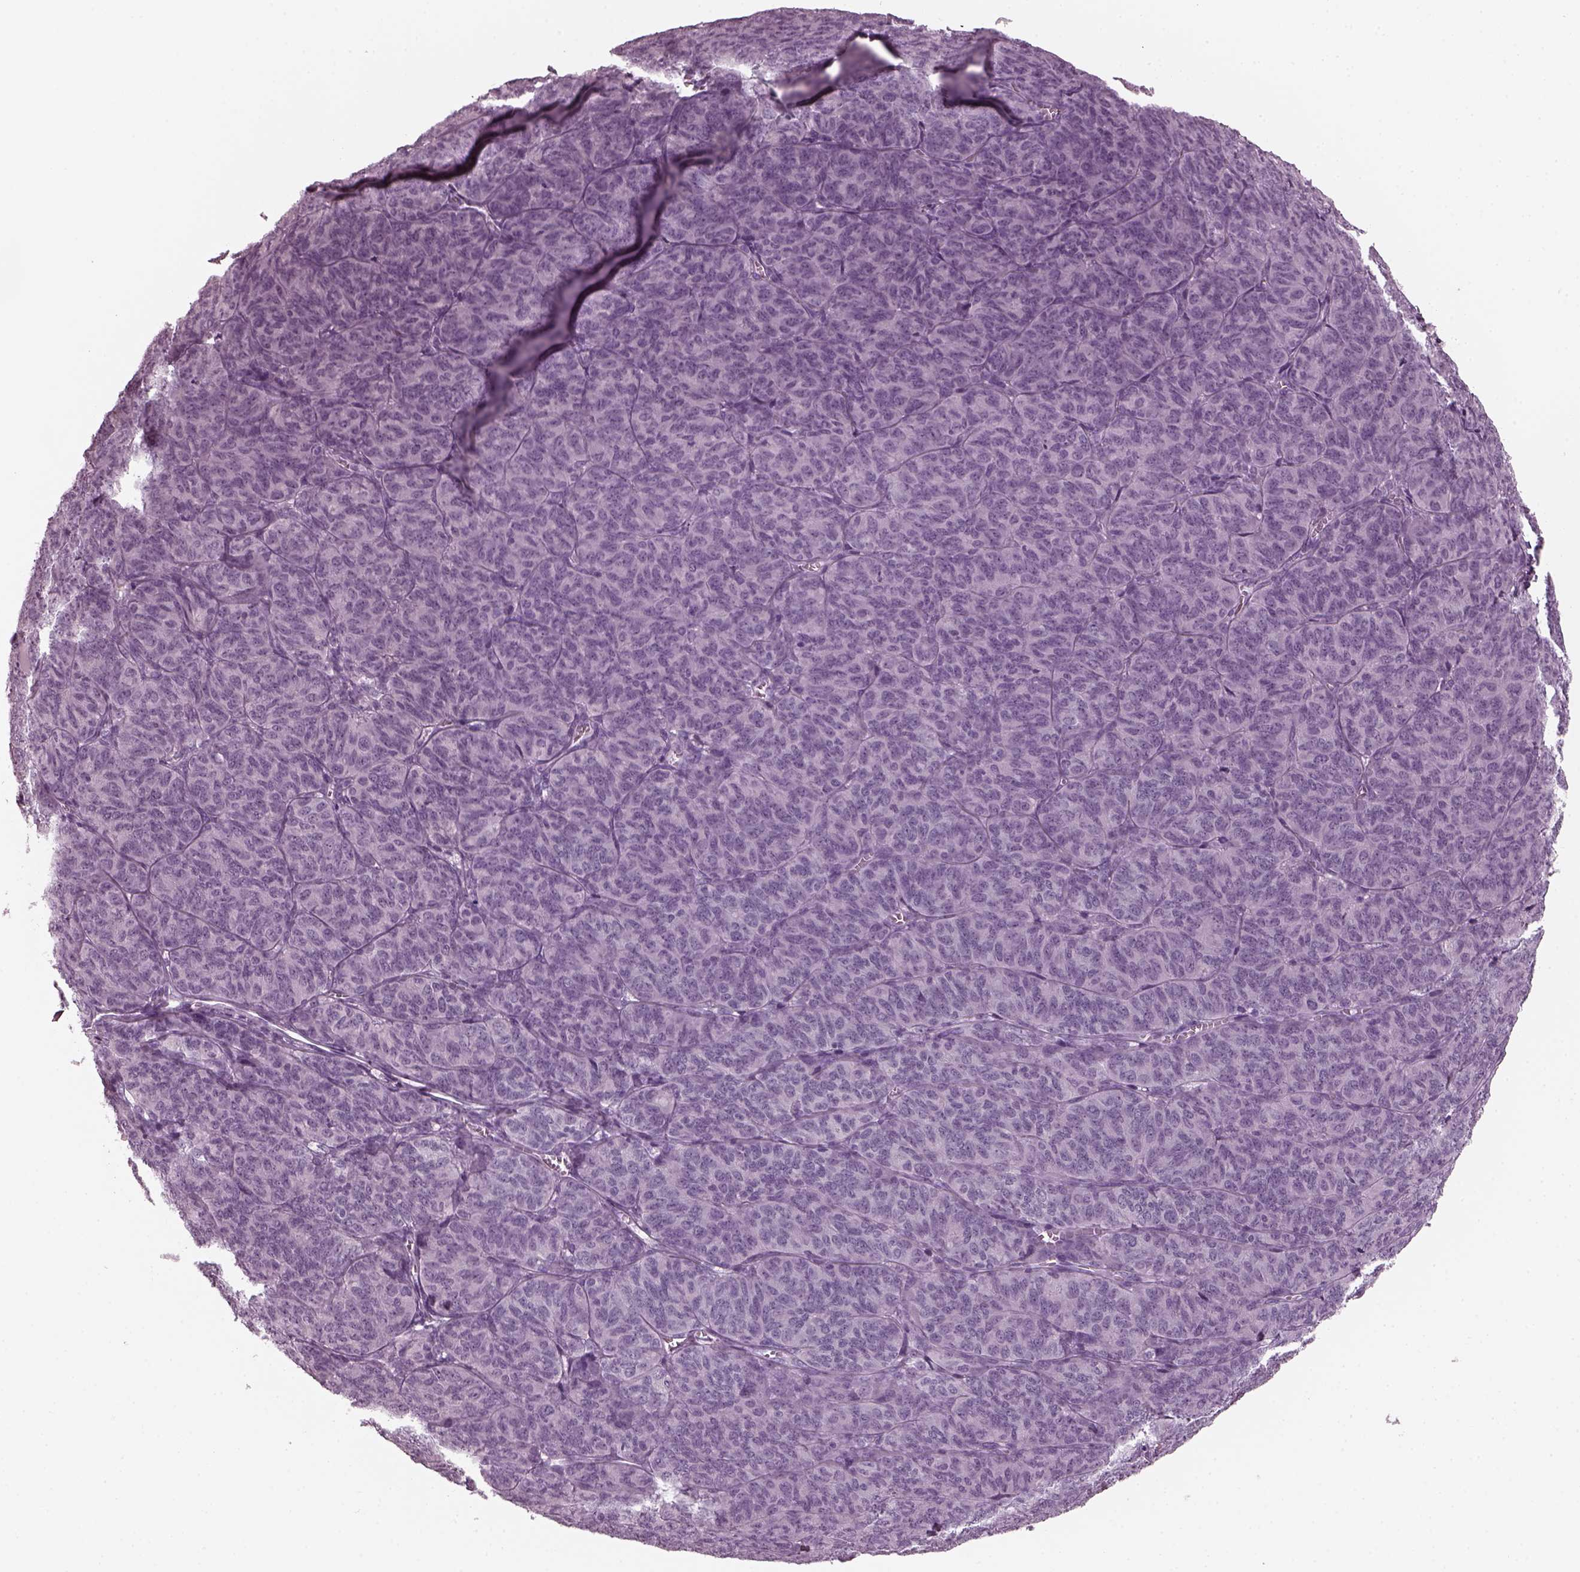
{"staining": {"intensity": "negative", "quantity": "none", "location": "none"}, "tissue": "ovarian cancer", "cell_type": "Tumor cells", "image_type": "cancer", "snomed": [{"axis": "morphology", "description": "Carcinoma, endometroid"}, {"axis": "topography", "description": "Ovary"}], "caption": "This is a histopathology image of immunohistochemistry (IHC) staining of ovarian cancer (endometroid carcinoma), which shows no positivity in tumor cells.", "gene": "RCVRN", "patient": {"sex": "female", "age": 80}}